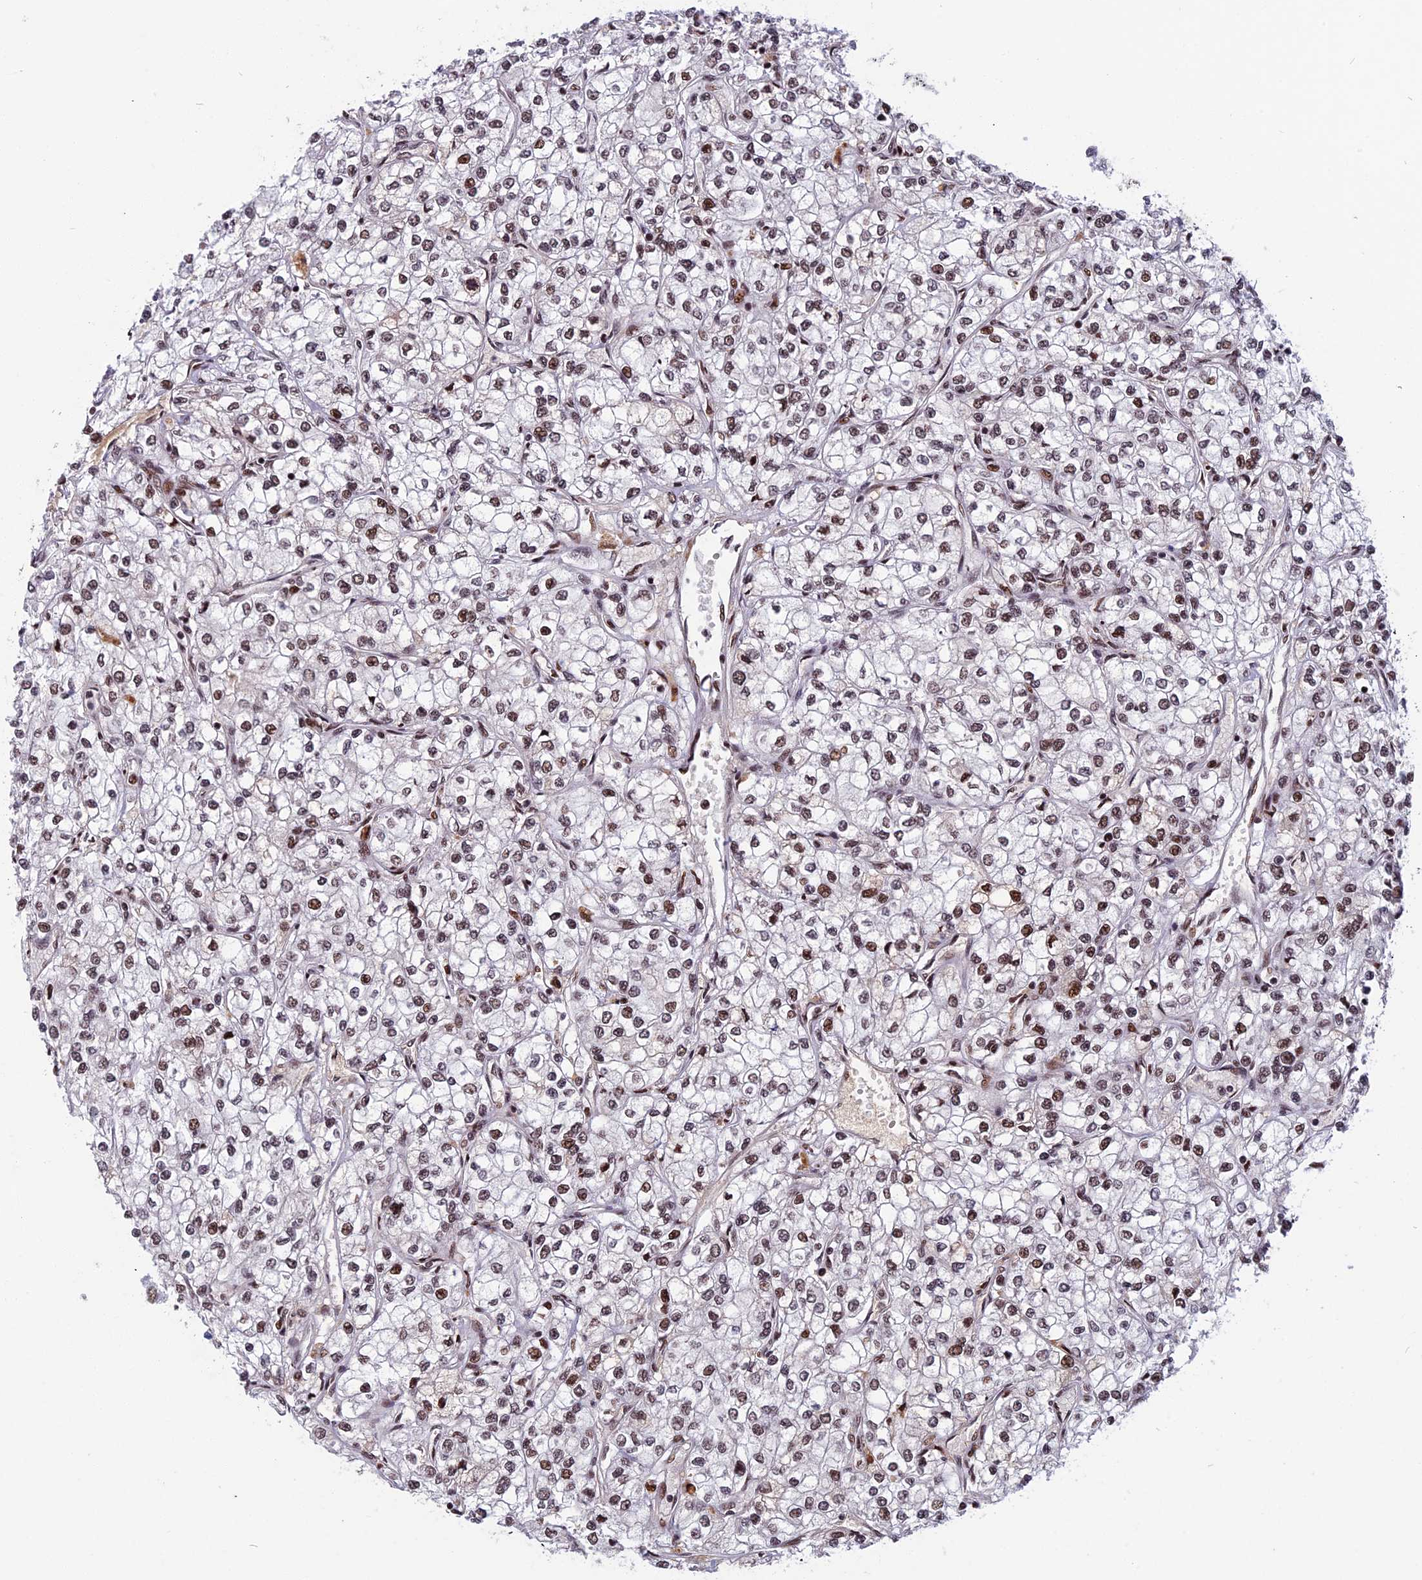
{"staining": {"intensity": "moderate", "quantity": ">75%", "location": "nuclear"}, "tissue": "renal cancer", "cell_type": "Tumor cells", "image_type": "cancer", "snomed": [{"axis": "morphology", "description": "Adenocarcinoma, NOS"}, {"axis": "topography", "description": "Kidney"}], "caption": "Immunohistochemistry (IHC) of human renal adenocarcinoma demonstrates medium levels of moderate nuclear positivity in approximately >75% of tumor cells.", "gene": "CDC7", "patient": {"sex": "male", "age": 80}}